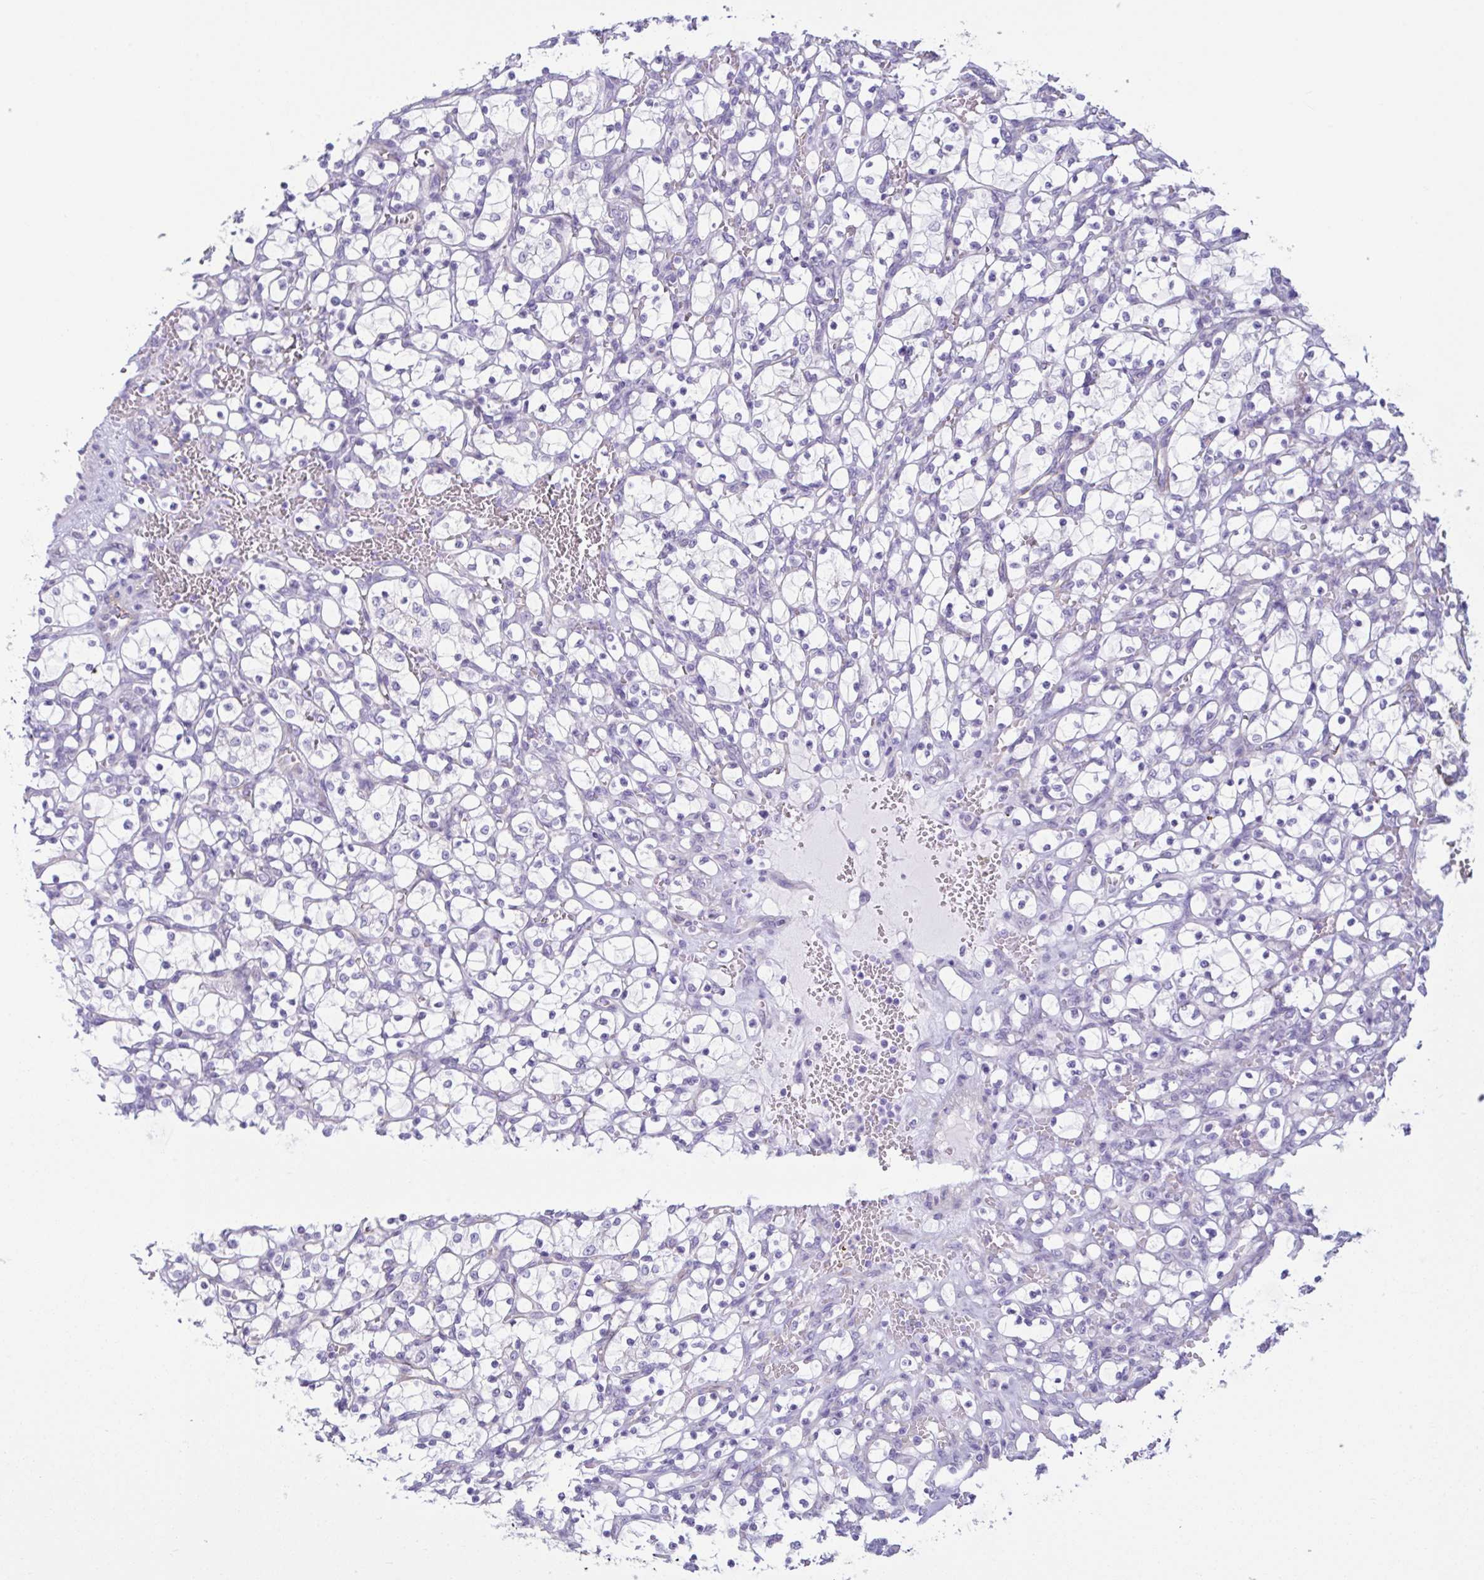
{"staining": {"intensity": "negative", "quantity": "none", "location": "none"}, "tissue": "renal cancer", "cell_type": "Tumor cells", "image_type": "cancer", "snomed": [{"axis": "morphology", "description": "Adenocarcinoma, NOS"}, {"axis": "topography", "description": "Kidney"}], "caption": "High power microscopy histopathology image of an IHC image of adenocarcinoma (renal), revealing no significant positivity in tumor cells.", "gene": "TNNI2", "patient": {"sex": "female", "age": 69}}